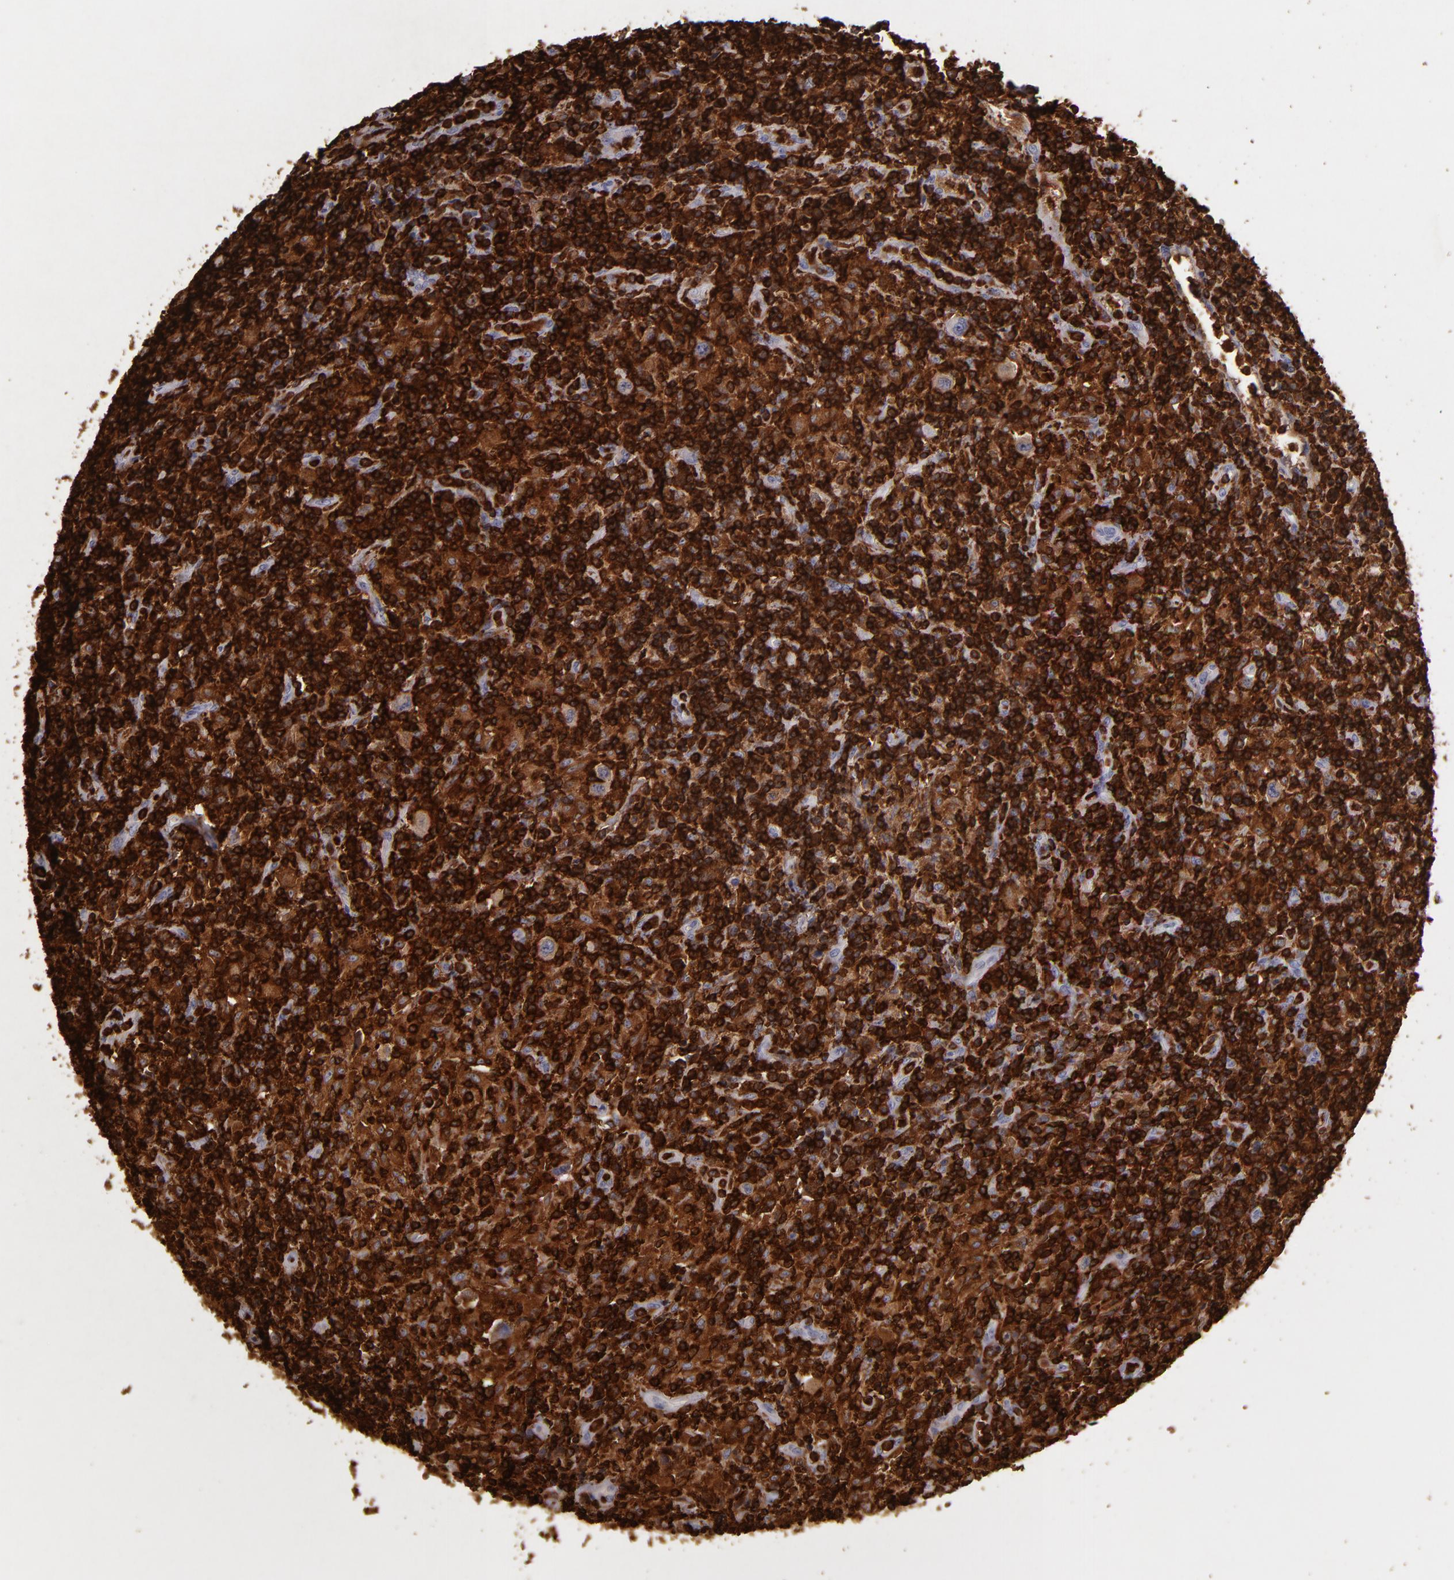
{"staining": {"intensity": "strong", "quantity": ">75%", "location": "cytoplasmic/membranous"}, "tissue": "lymphoma", "cell_type": "Tumor cells", "image_type": "cancer", "snomed": [{"axis": "morphology", "description": "Hodgkin's disease, NOS"}, {"axis": "topography", "description": "Lymph node"}], "caption": "Tumor cells exhibit high levels of strong cytoplasmic/membranous positivity in about >75% of cells in lymphoma.", "gene": "WAS", "patient": {"sex": "male", "age": 65}}